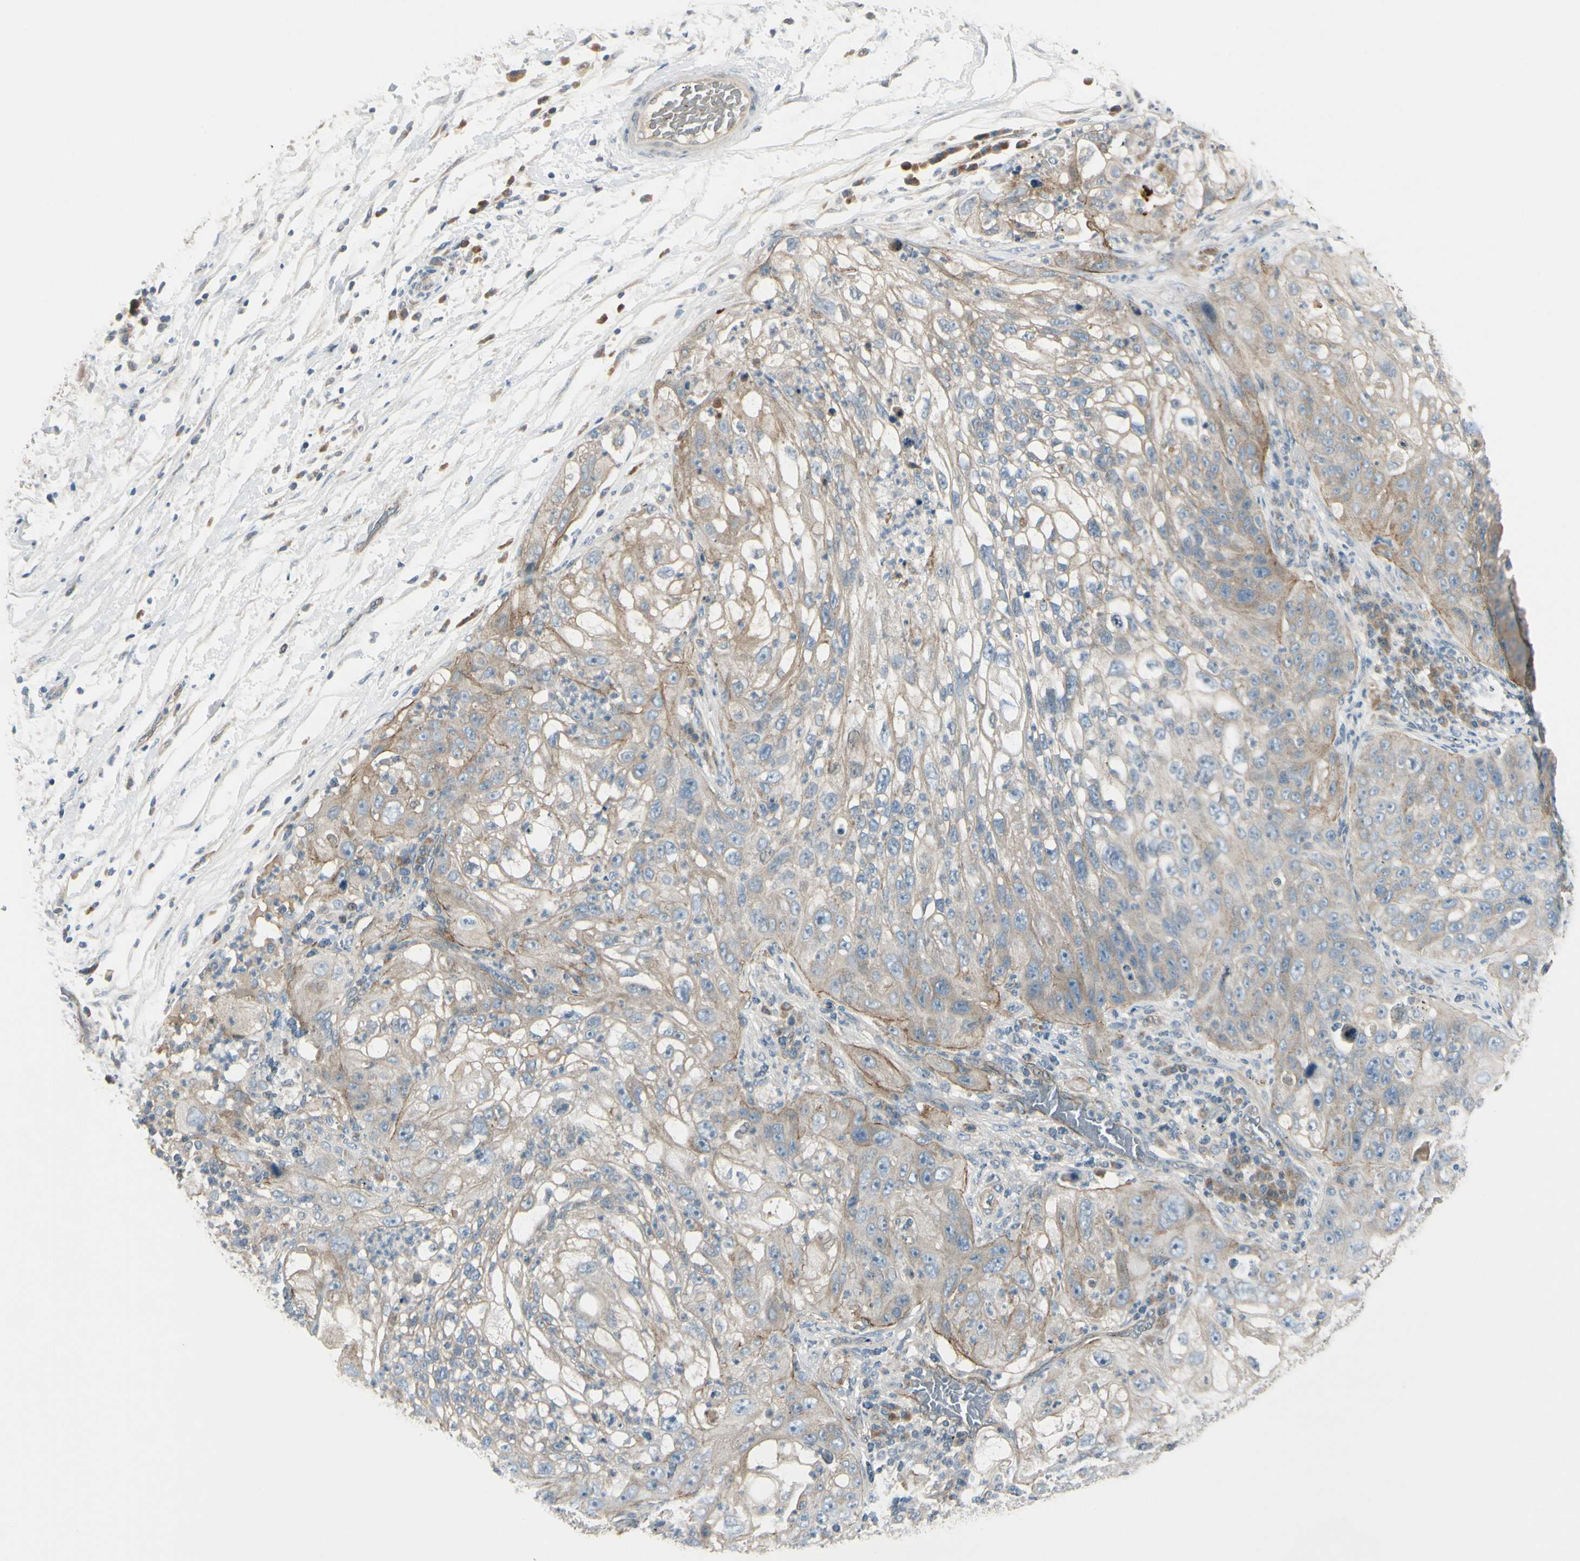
{"staining": {"intensity": "moderate", "quantity": "25%-75%", "location": "cytoplasmic/membranous"}, "tissue": "lung cancer", "cell_type": "Tumor cells", "image_type": "cancer", "snomed": [{"axis": "morphology", "description": "Inflammation, NOS"}, {"axis": "morphology", "description": "Squamous cell carcinoma, NOS"}, {"axis": "topography", "description": "Lymph node"}, {"axis": "topography", "description": "Soft tissue"}, {"axis": "topography", "description": "Lung"}], "caption": "The photomicrograph displays immunohistochemical staining of squamous cell carcinoma (lung). There is moderate cytoplasmic/membranous staining is present in approximately 25%-75% of tumor cells.", "gene": "PPP3CB", "patient": {"sex": "male", "age": 66}}